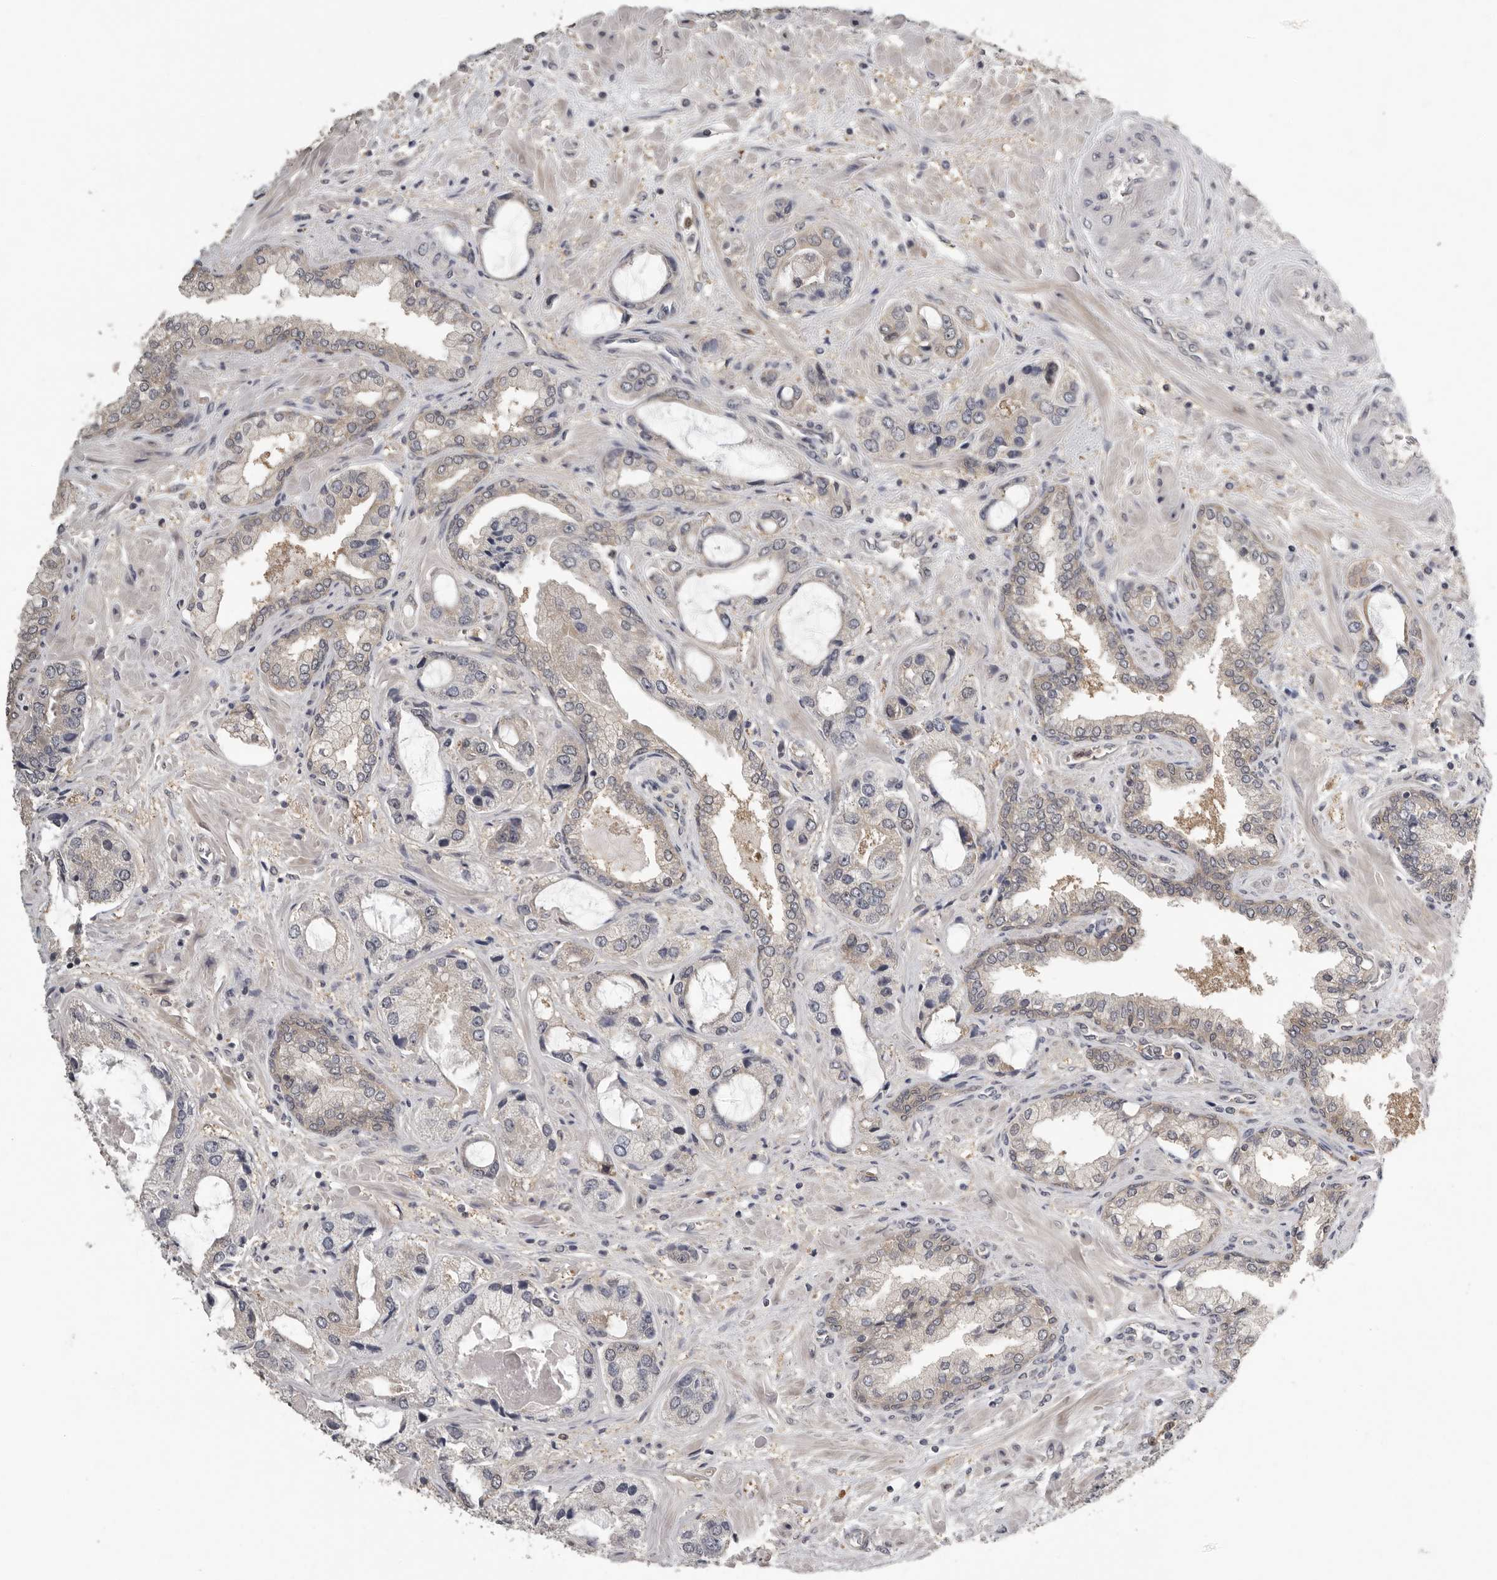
{"staining": {"intensity": "negative", "quantity": "none", "location": "none"}, "tissue": "prostate cancer", "cell_type": "Tumor cells", "image_type": "cancer", "snomed": [{"axis": "morphology", "description": "Normal tissue, NOS"}, {"axis": "morphology", "description": "Adenocarcinoma, High grade"}, {"axis": "topography", "description": "Prostate"}, {"axis": "topography", "description": "Peripheral nerve tissue"}], "caption": "Immunohistochemistry of prostate high-grade adenocarcinoma exhibits no positivity in tumor cells.", "gene": "RALGPS2", "patient": {"sex": "male", "age": 59}}